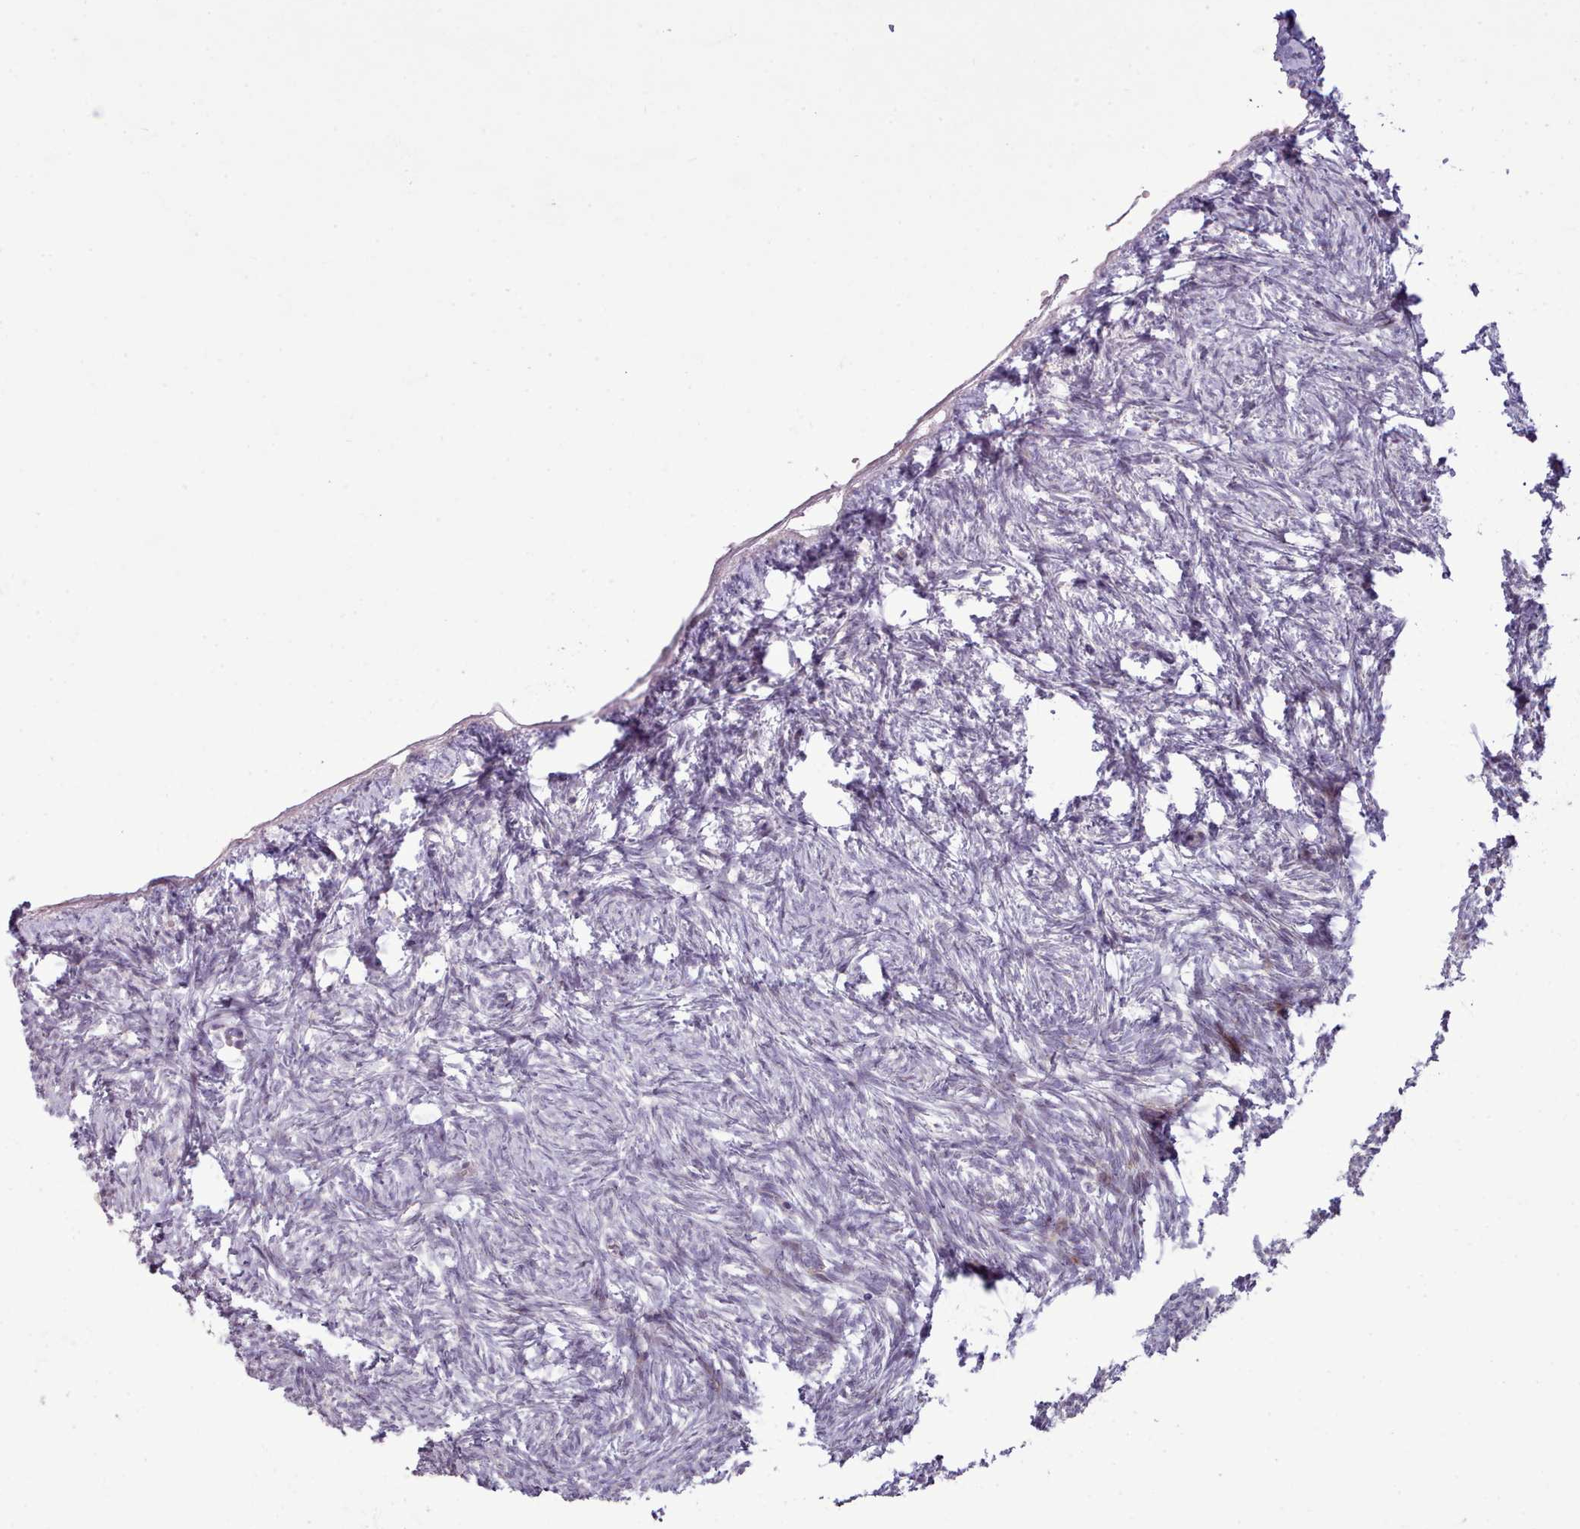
{"staining": {"intensity": "negative", "quantity": "none", "location": "none"}, "tissue": "ovary", "cell_type": "Ovarian stroma cells", "image_type": "normal", "snomed": [{"axis": "morphology", "description": "Normal tissue, NOS"}, {"axis": "topography", "description": "Ovary"}], "caption": "Immunohistochemistry histopathology image of unremarkable human ovary stained for a protein (brown), which exhibits no staining in ovarian stroma cells. (DAB (3,3'-diaminobenzidine) immunohistochemistry visualized using brightfield microscopy, high magnification).", "gene": "PPP3R1", "patient": {"sex": "female", "age": 51}}